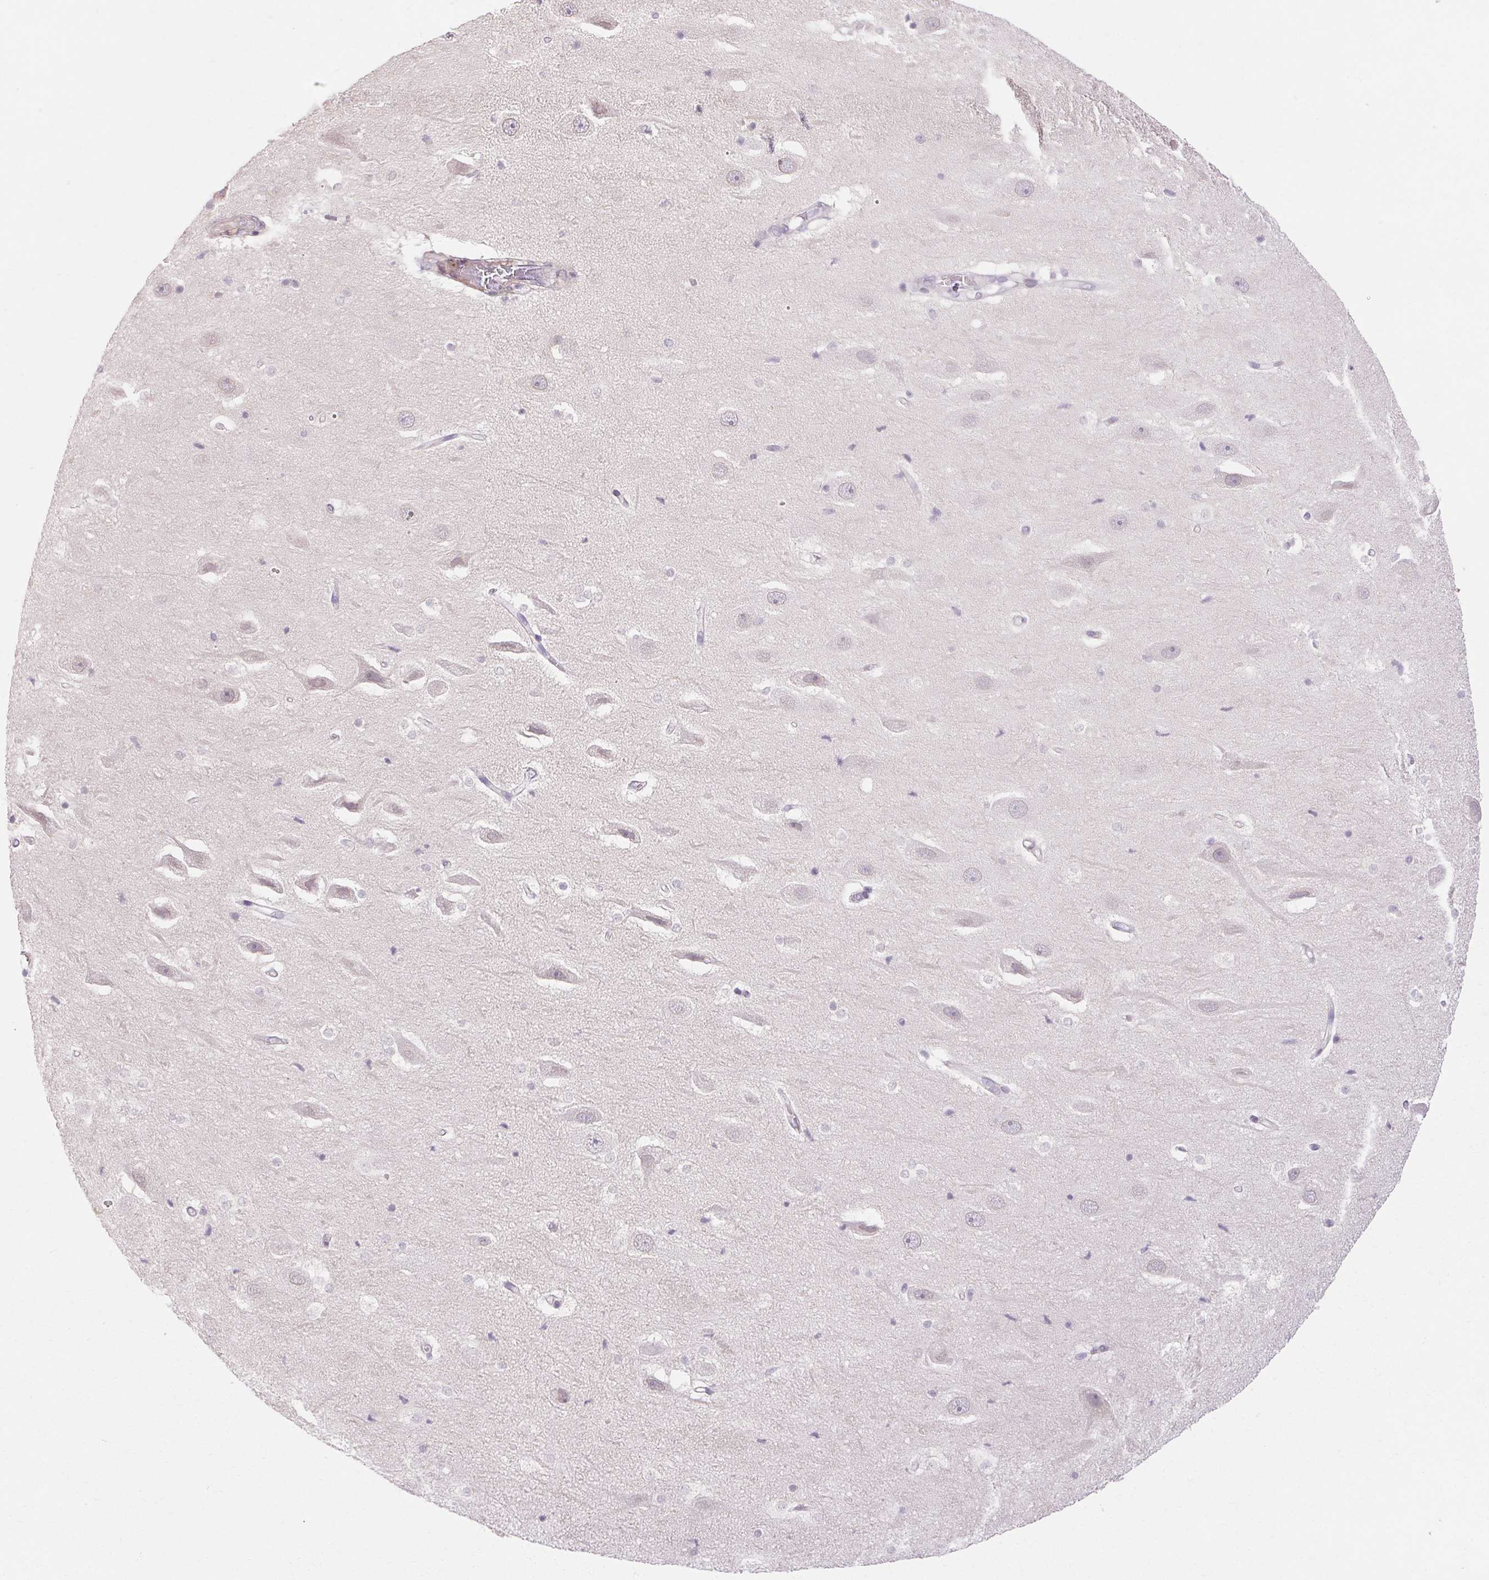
{"staining": {"intensity": "negative", "quantity": "none", "location": "none"}, "tissue": "hippocampus", "cell_type": "Glial cells", "image_type": "normal", "snomed": [{"axis": "morphology", "description": "Normal tissue, NOS"}, {"axis": "topography", "description": "Hippocampus"}], "caption": "This is an immunohistochemistry (IHC) image of unremarkable hippocampus. There is no expression in glial cells.", "gene": "TMEM52B", "patient": {"sex": "male", "age": 26}}